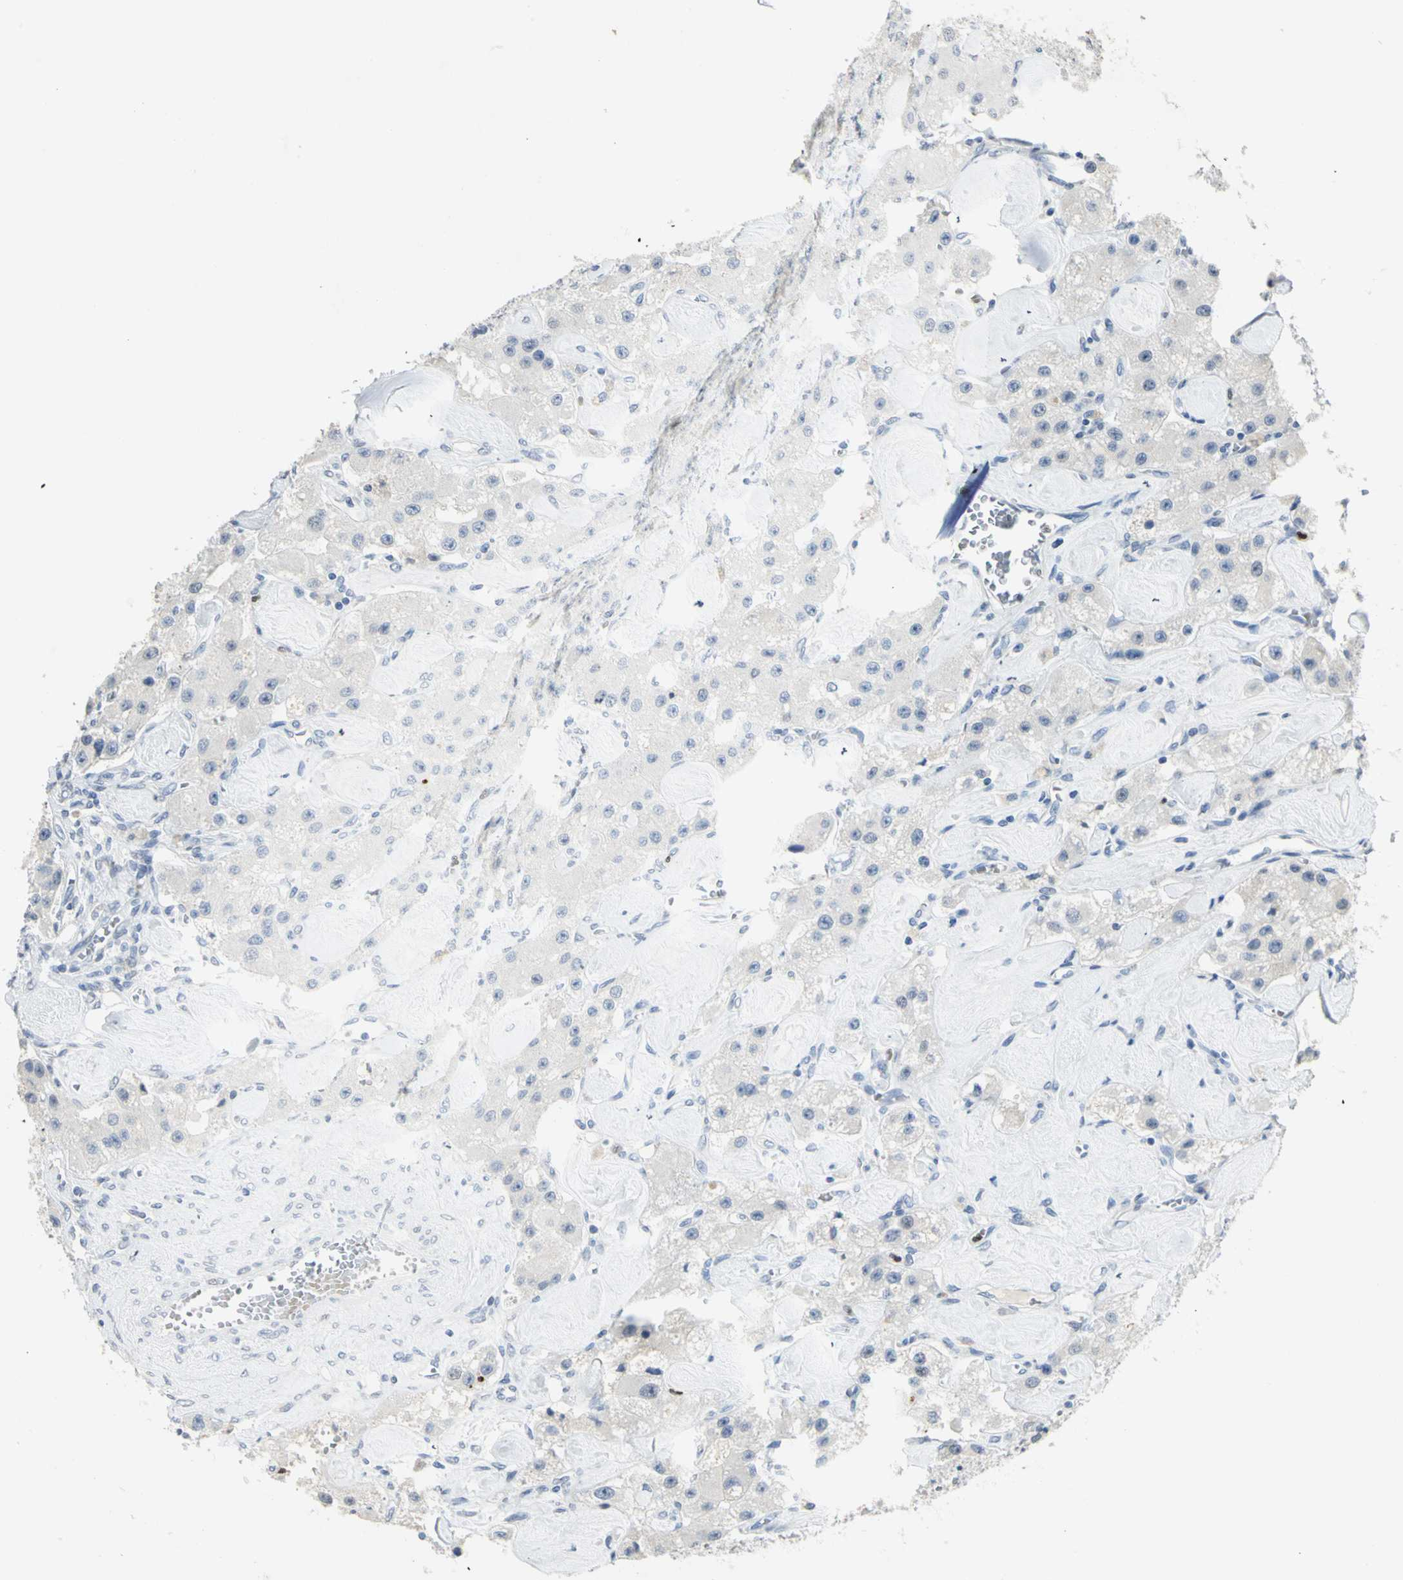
{"staining": {"intensity": "negative", "quantity": "none", "location": "none"}, "tissue": "carcinoid", "cell_type": "Tumor cells", "image_type": "cancer", "snomed": [{"axis": "morphology", "description": "Carcinoid, malignant, NOS"}, {"axis": "topography", "description": "Pancreas"}], "caption": "The histopathology image shows no staining of tumor cells in carcinoid. (Brightfield microscopy of DAB immunohistochemistry at high magnification).", "gene": "BCL6", "patient": {"sex": "male", "age": 41}}